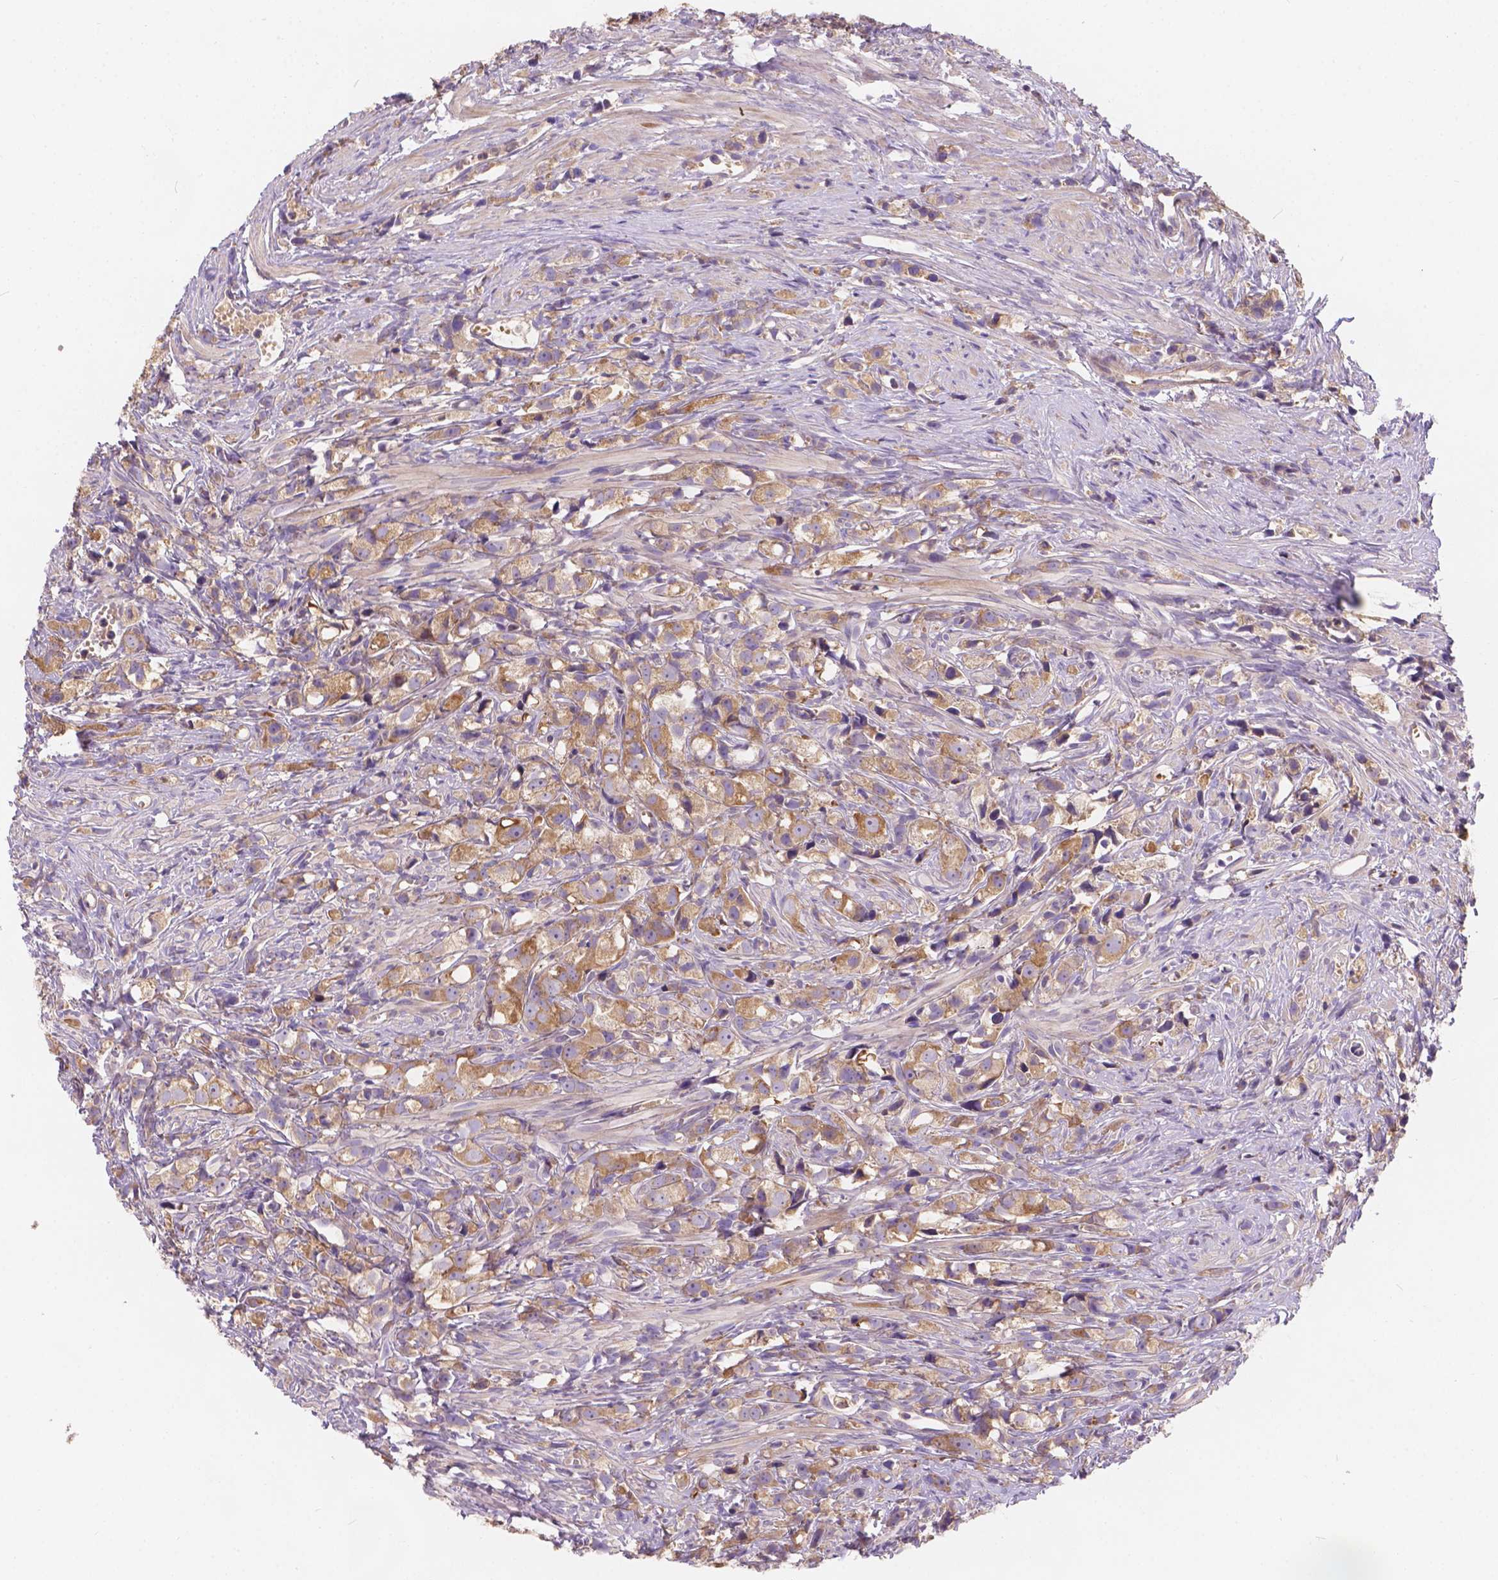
{"staining": {"intensity": "moderate", "quantity": ">75%", "location": "cytoplasmic/membranous"}, "tissue": "prostate cancer", "cell_type": "Tumor cells", "image_type": "cancer", "snomed": [{"axis": "morphology", "description": "Adenocarcinoma, High grade"}, {"axis": "topography", "description": "Prostate"}], "caption": "Immunohistochemical staining of prostate adenocarcinoma (high-grade) demonstrates moderate cytoplasmic/membranous protein staining in approximately >75% of tumor cells.", "gene": "CDK10", "patient": {"sex": "male", "age": 75}}